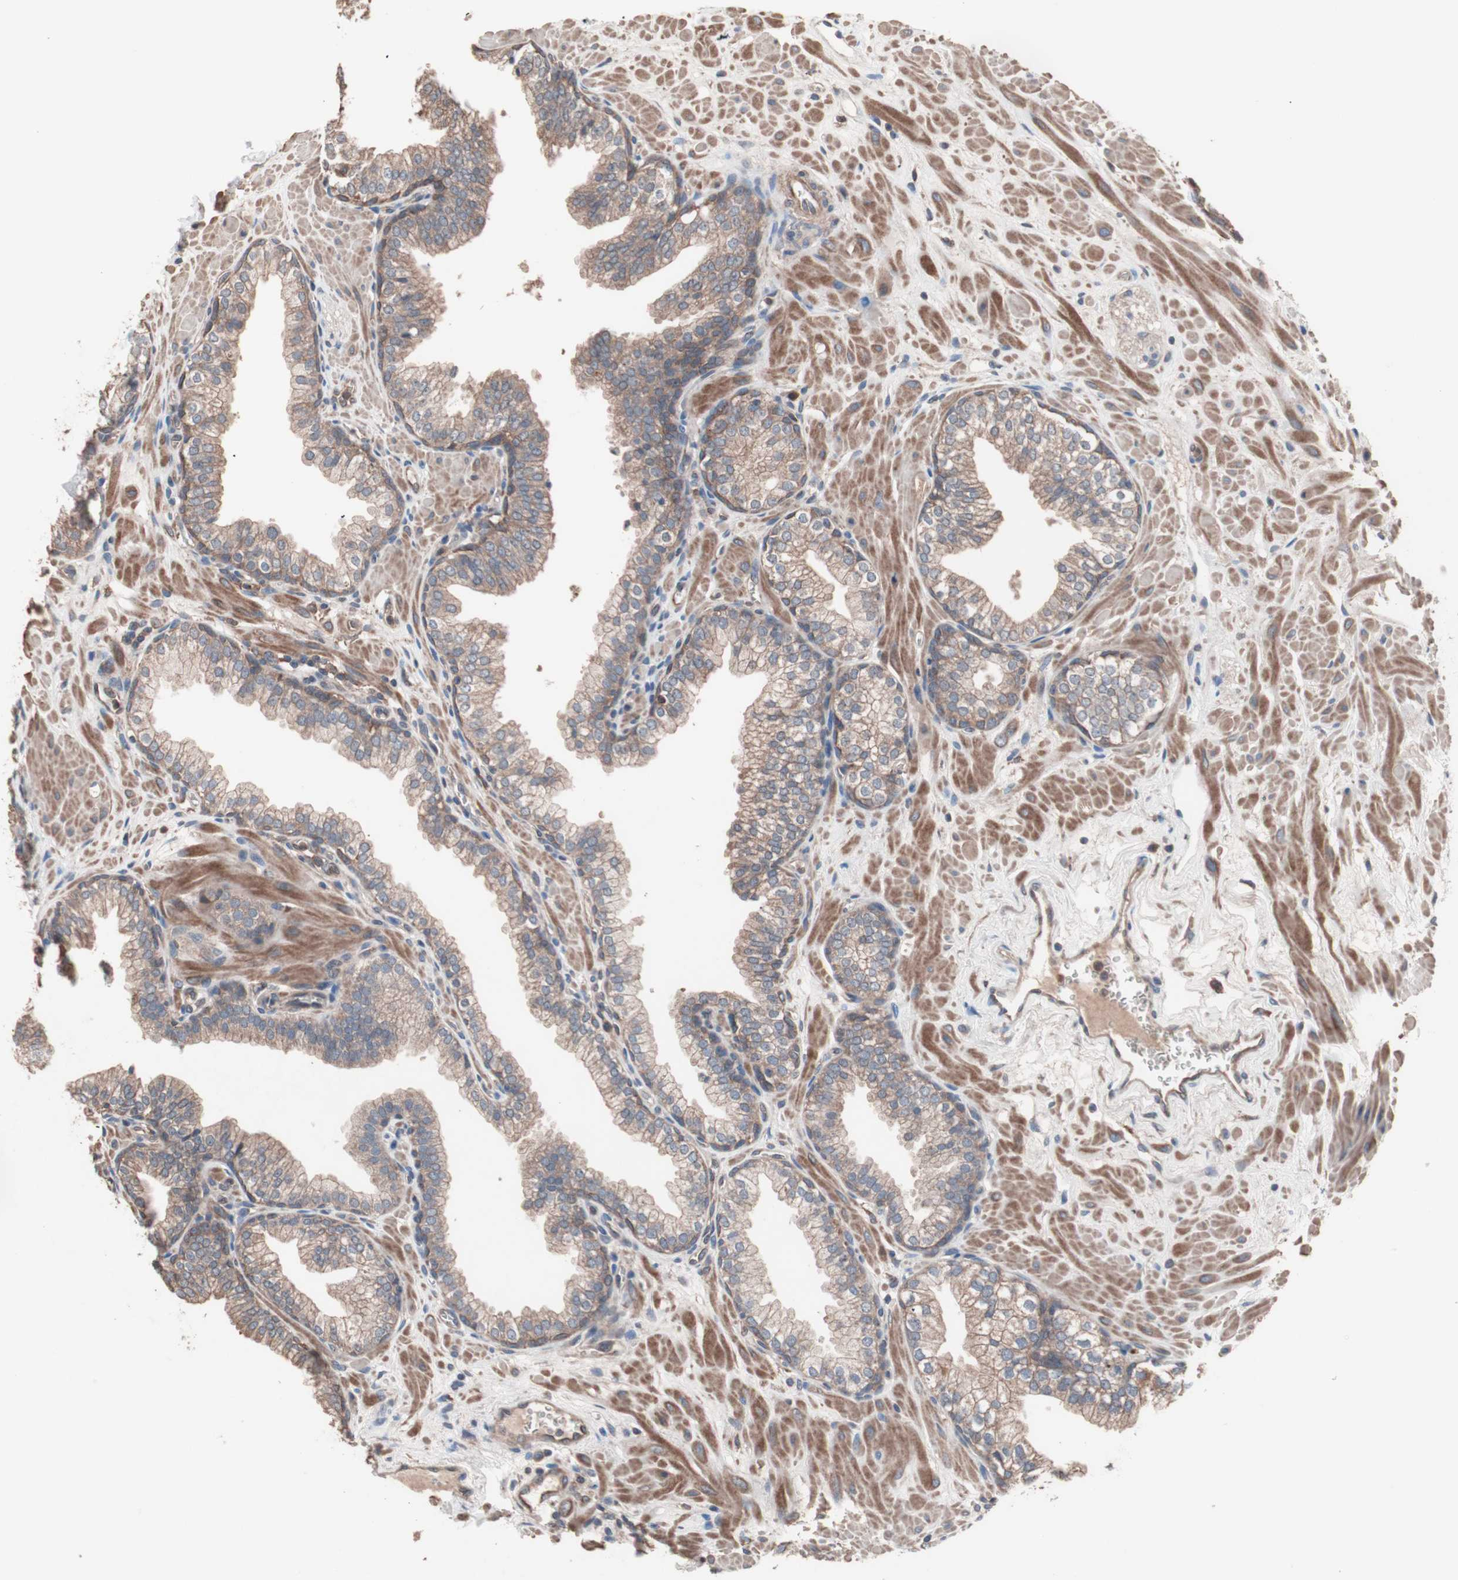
{"staining": {"intensity": "moderate", "quantity": ">75%", "location": "cytoplasmic/membranous"}, "tissue": "prostate", "cell_type": "Glandular cells", "image_type": "normal", "snomed": [{"axis": "morphology", "description": "Normal tissue, NOS"}, {"axis": "topography", "description": "Prostate"}], "caption": "Protein expression analysis of unremarkable prostate demonstrates moderate cytoplasmic/membranous staining in approximately >75% of glandular cells.", "gene": "ATG7", "patient": {"sex": "male", "age": 60}}